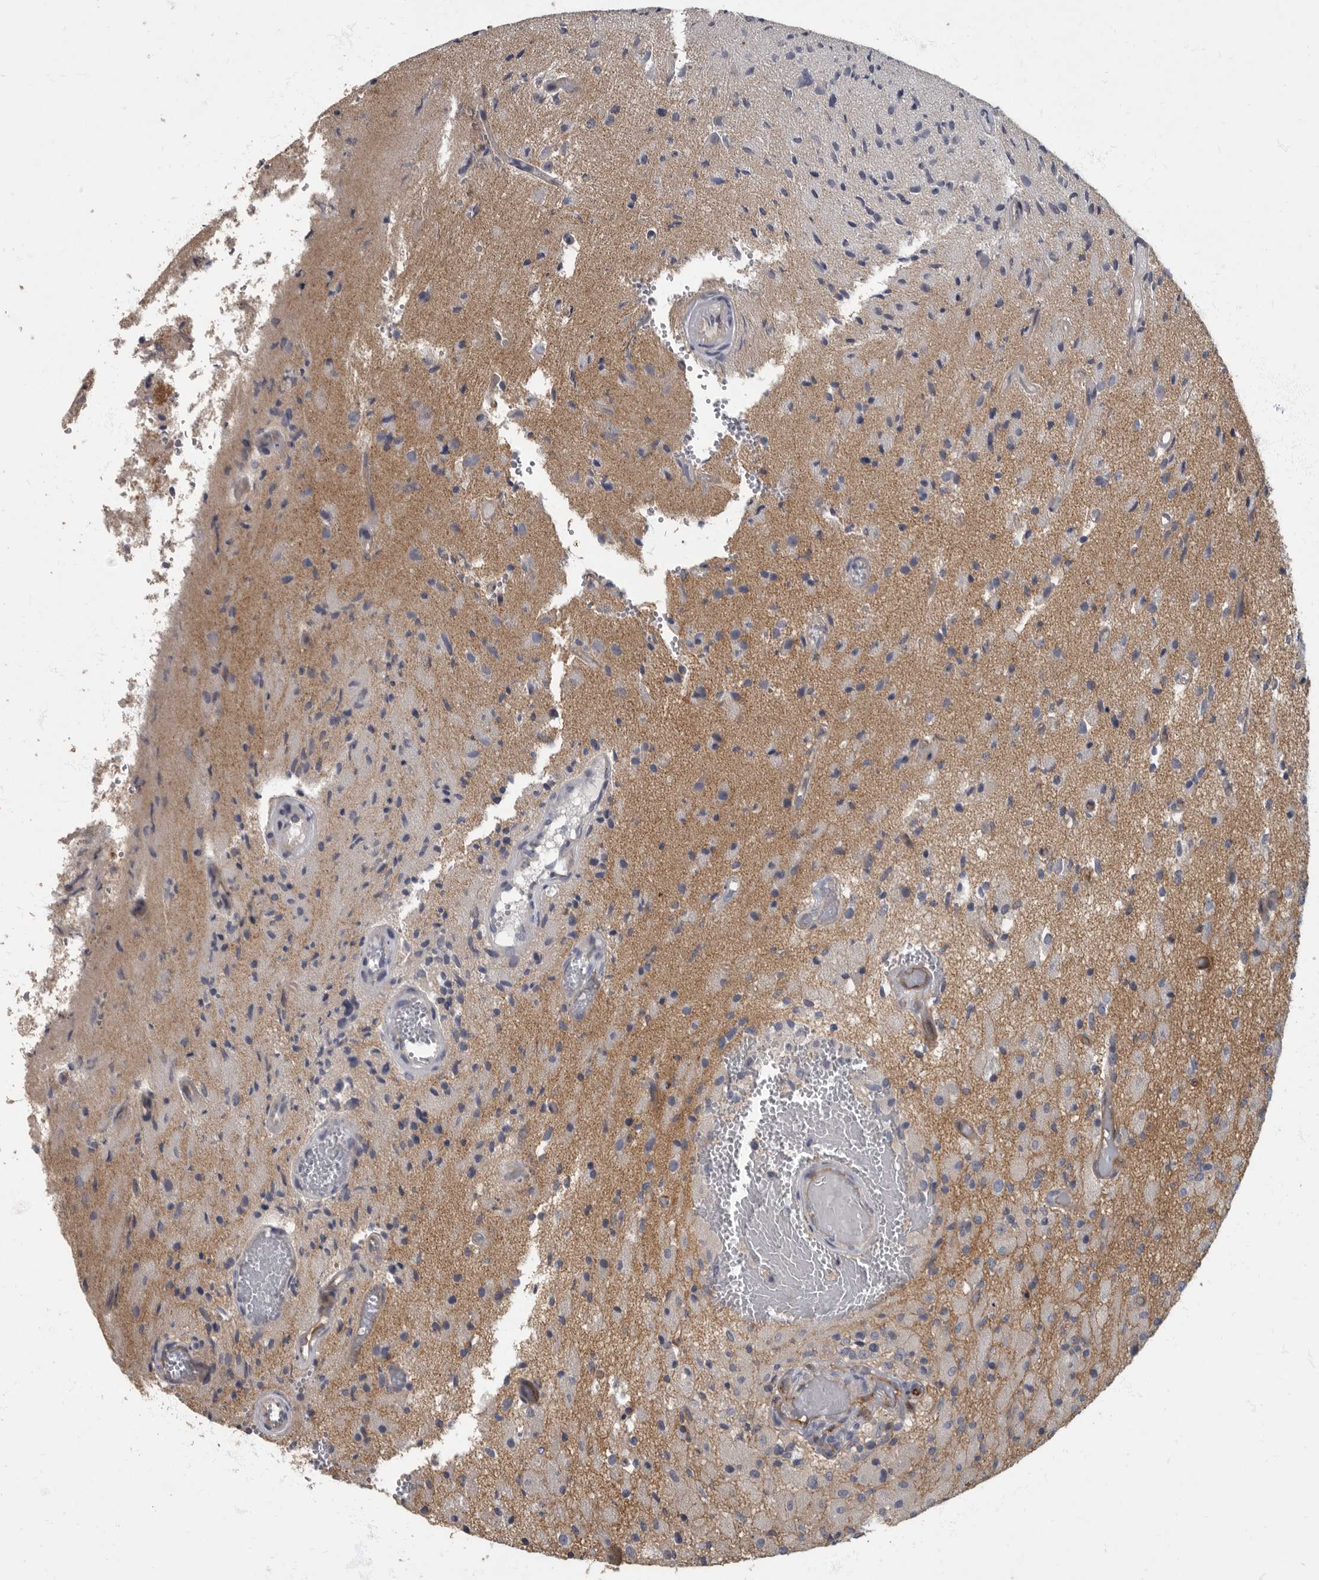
{"staining": {"intensity": "negative", "quantity": "none", "location": "none"}, "tissue": "glioma", "cell_type": "Tumor cells", "image_type": "cancer", "snomed": [{"axis": "morphology", "description": "Normal tissue, NOS"}, {"axis": "morphology", "description": "Glioma, malignant, High grade"}, {"axis": "topography", "description": "Cerebral cortex"}], "caption": "Tumor cells show no significant protein positivity in malignant high-grade glioma.", "gene": "PDK1", "patient": {"sex": "male", "age": 77}}